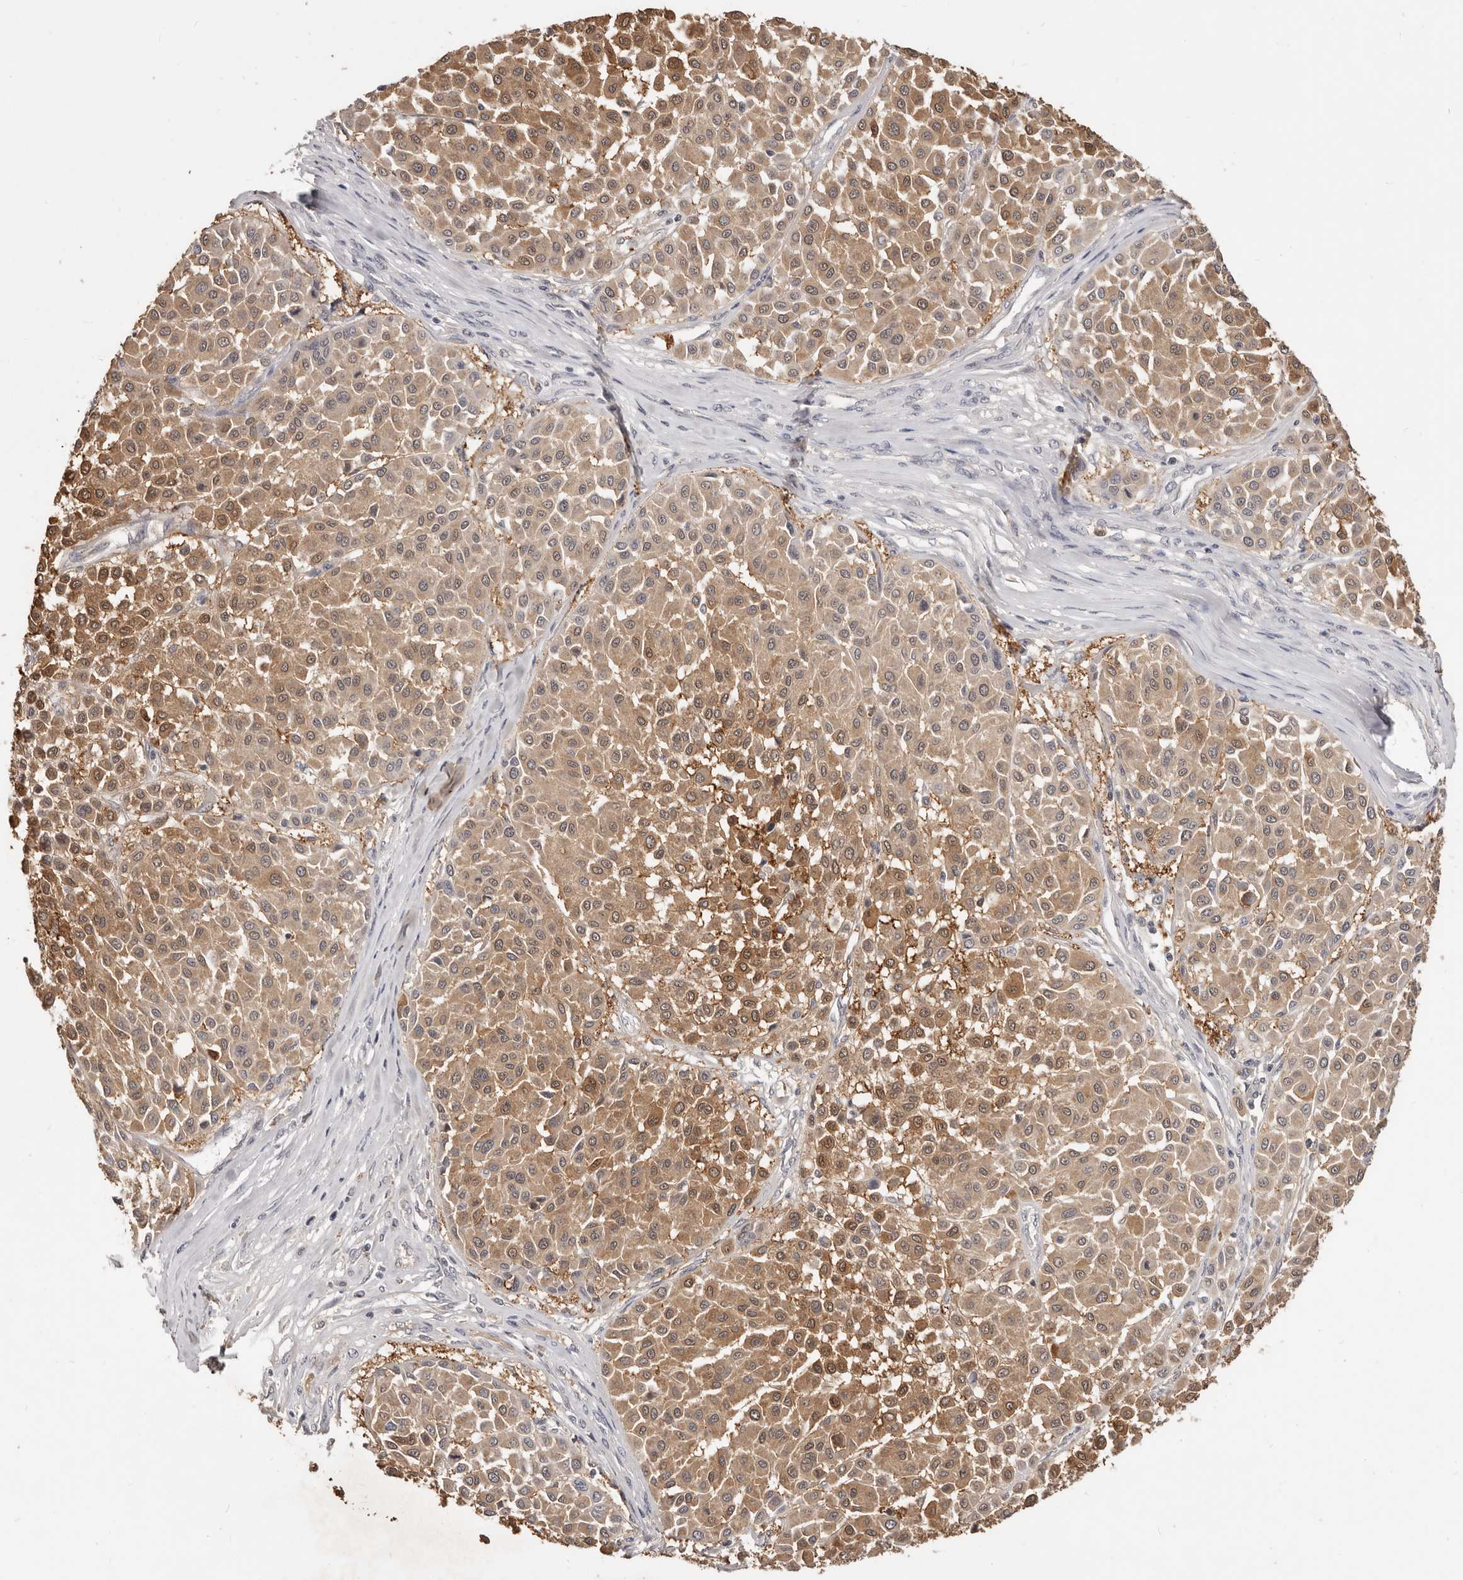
{"staining": {"intensity": "moderate", "quantity": ">75%", "location": "cytoplasmic/membranous"}, "tissue": "melanoma", "cell_type": "Tumor cells", "image_type": "cancer", "snomed": [{"axis": "morphology", "description": "Malignant melanoma, Metastatic site"}, {"axis": "topography", "description": "Soft tissue"}], "caption": "Immunohistochemistry (IHC) (DAB) staining of human malignant melanoma (metastatic site) reveals moderate cytoplasmic/membranous protein positivity in about >75% of tumor cells. Nuclei are stained in blue.", "gene": "TSPAN13", "patient": {"sex": "male", "age": 41}}